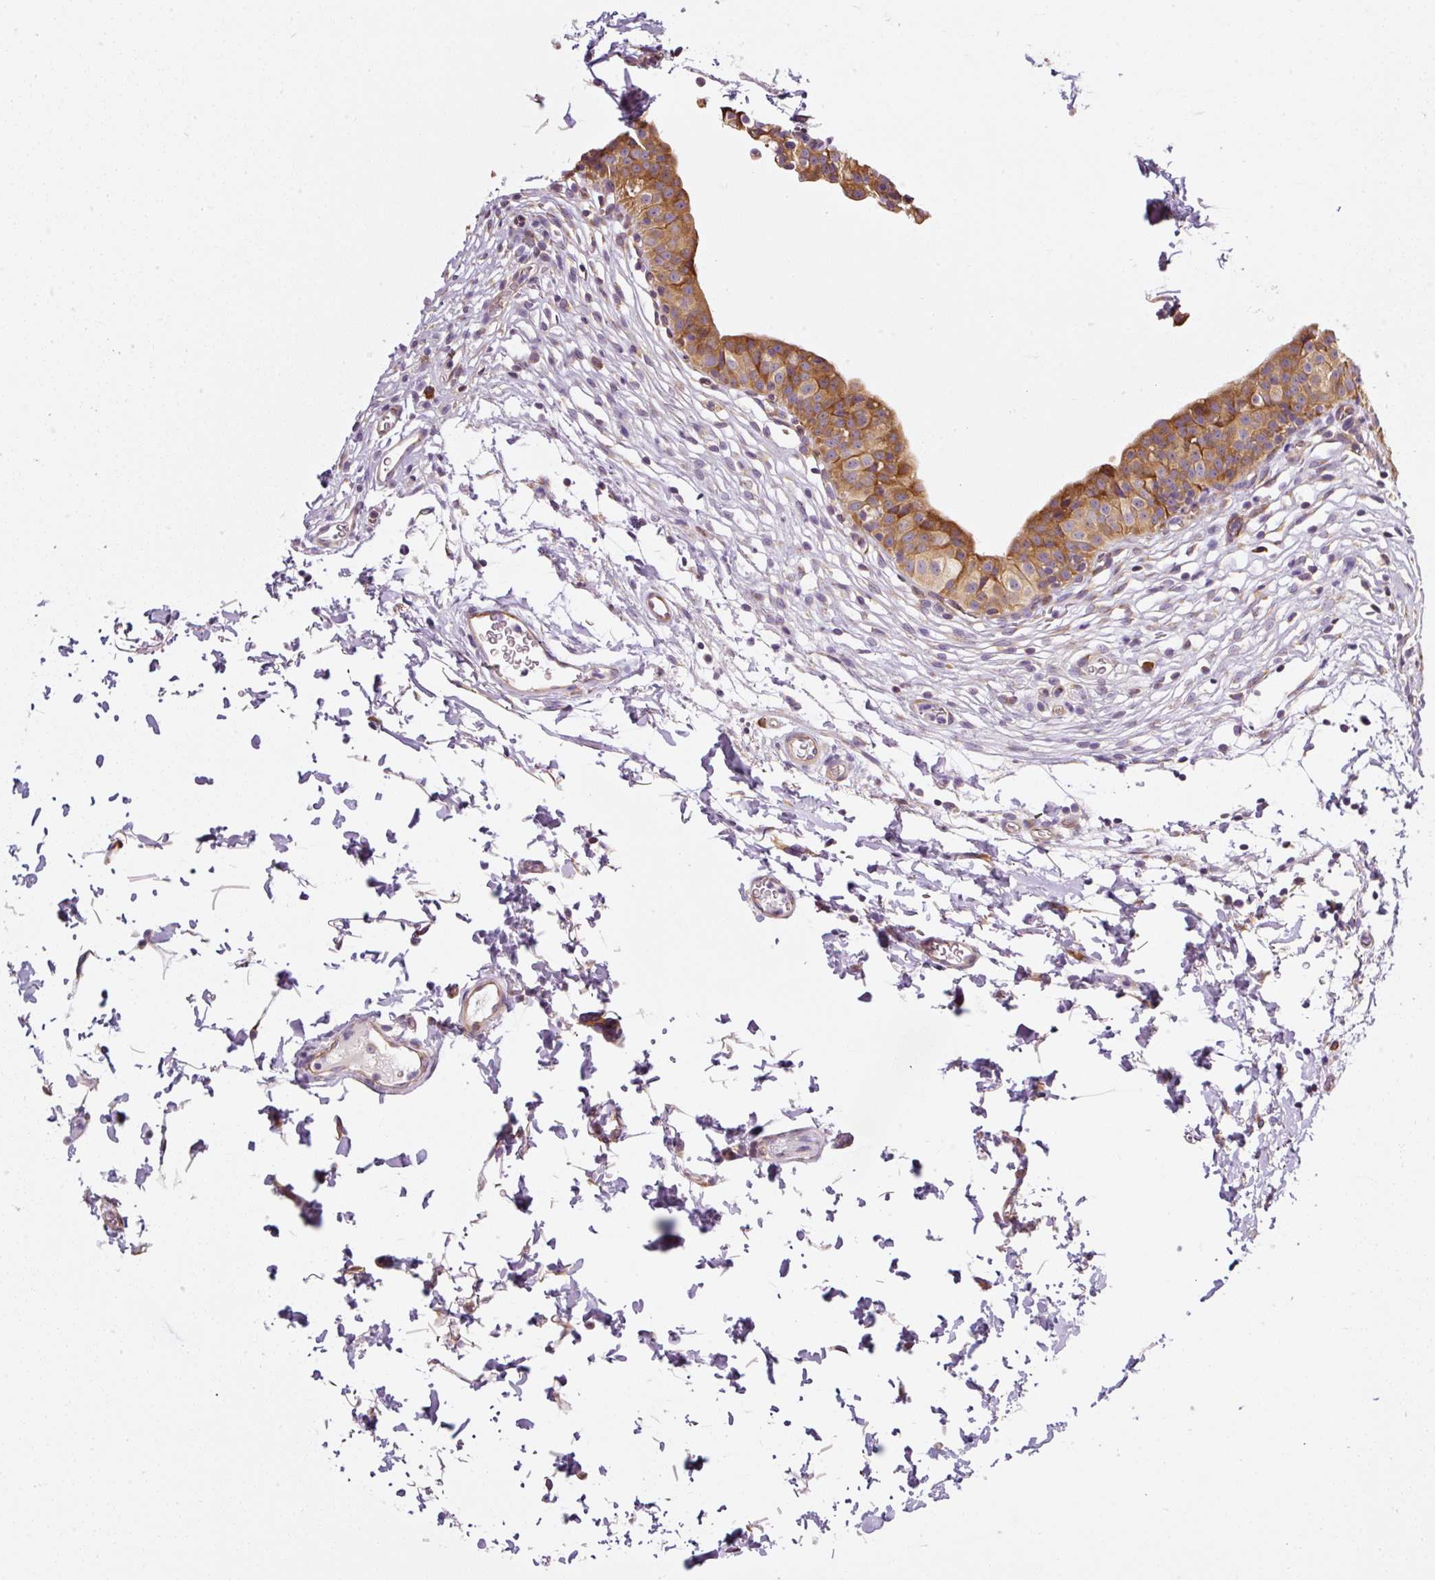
{"staining": {"intensity": "strong", "quantity": ">75%", "location": "cytoplasmic/membranous"}, "tissue": "urinary bladder", "cell_type": "Urothelial cells", "image_type": "normal", "snomed": [{"axis": "morphology", "description": "Normal tissue, NOS"}, {"axis": "topography", "description": "Urinary bladder"}, {"axis": "topography", "description": "Peripheral nerve tissue"}], "caption": "Immunohistochemistry (IHC) of benign urinary bladder reveals high levels of strong cytoplasmic/membranous expression in approximately >75% of urothelial cells.", "gene": "RPL10A", "patient": {"sex": "male", "age": 55}}